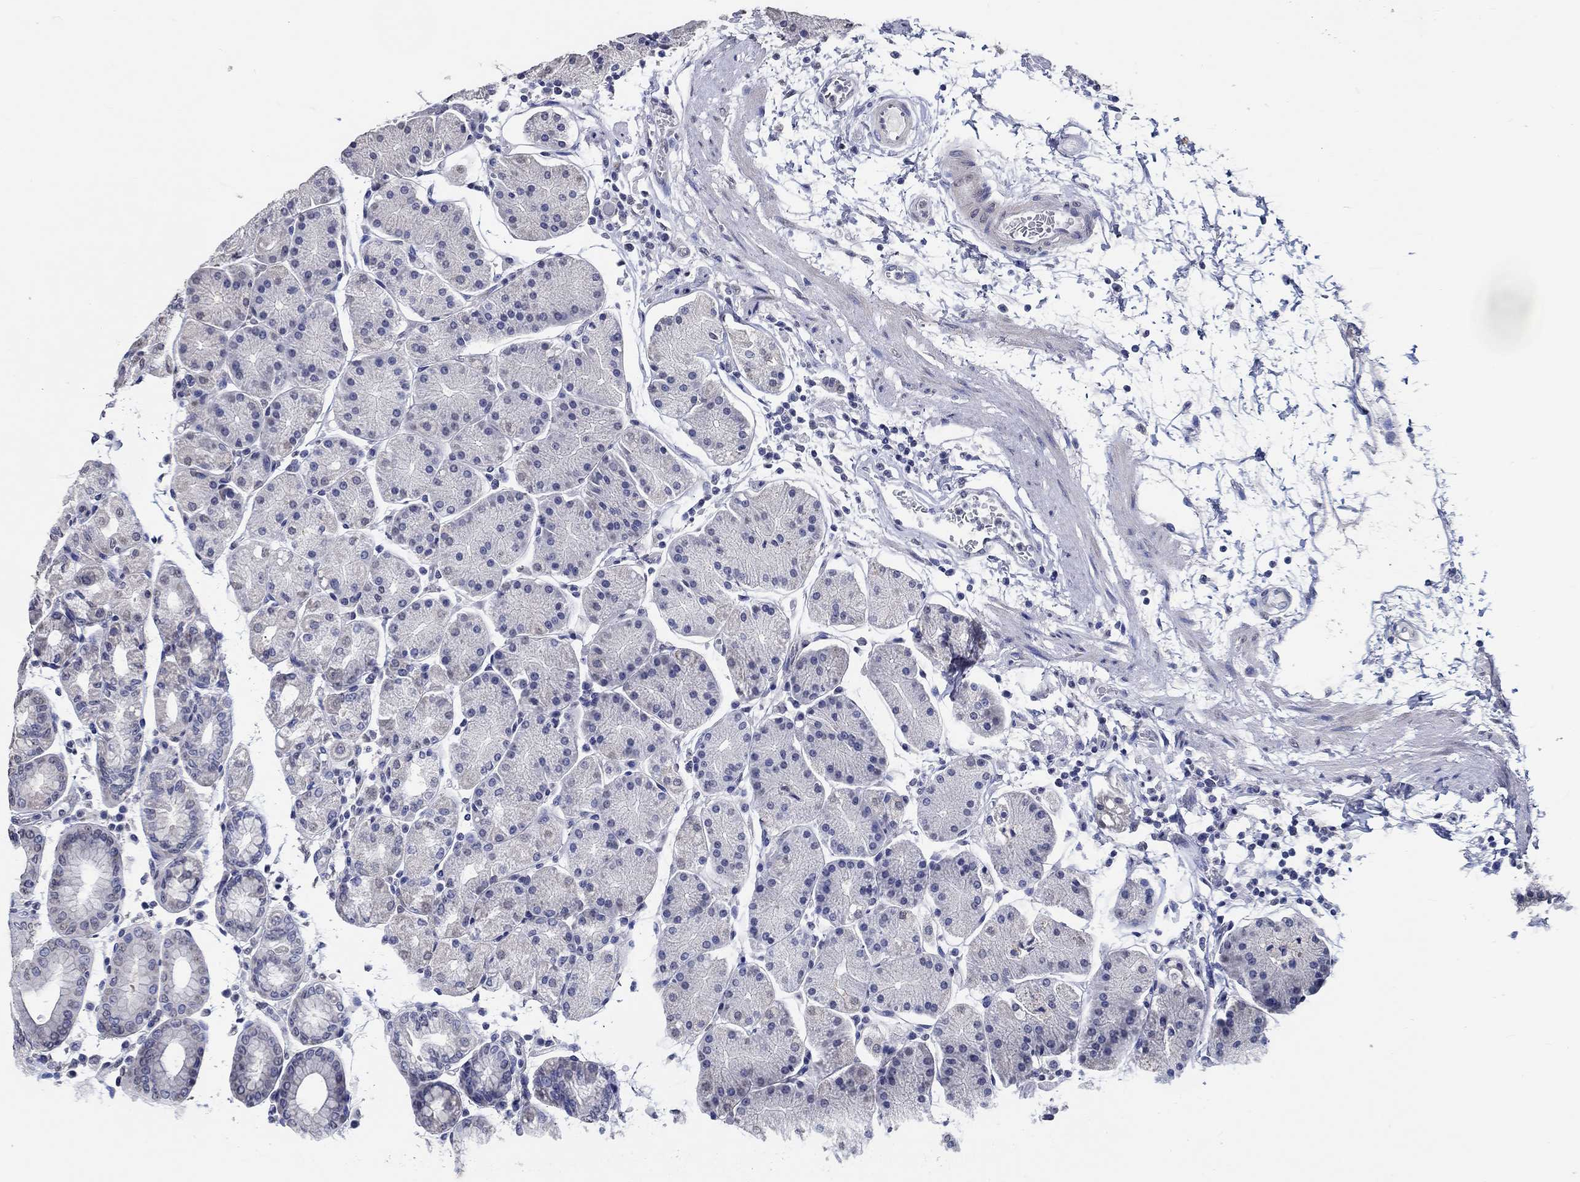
{"staining": {"intensity": "negative", "quantity": "none", "location": "none"}, "tissue": "stomach", "cell_type": "Glandular cells", "image_type": "normal", "snomed": [{"axis": "morphology", "description": "Normal tissue, NOS"}, {"axis": "topography", "description": "Stomach"}], "caption": "Glandular cells show no significant positivity in benign stomach. (DAB (3,3'-diaminobenzidine) IHC visualized using brightfield microscopy, high magnification).", "gene": "PDE1B", "patient": {"sex": "male", "age": 54}}